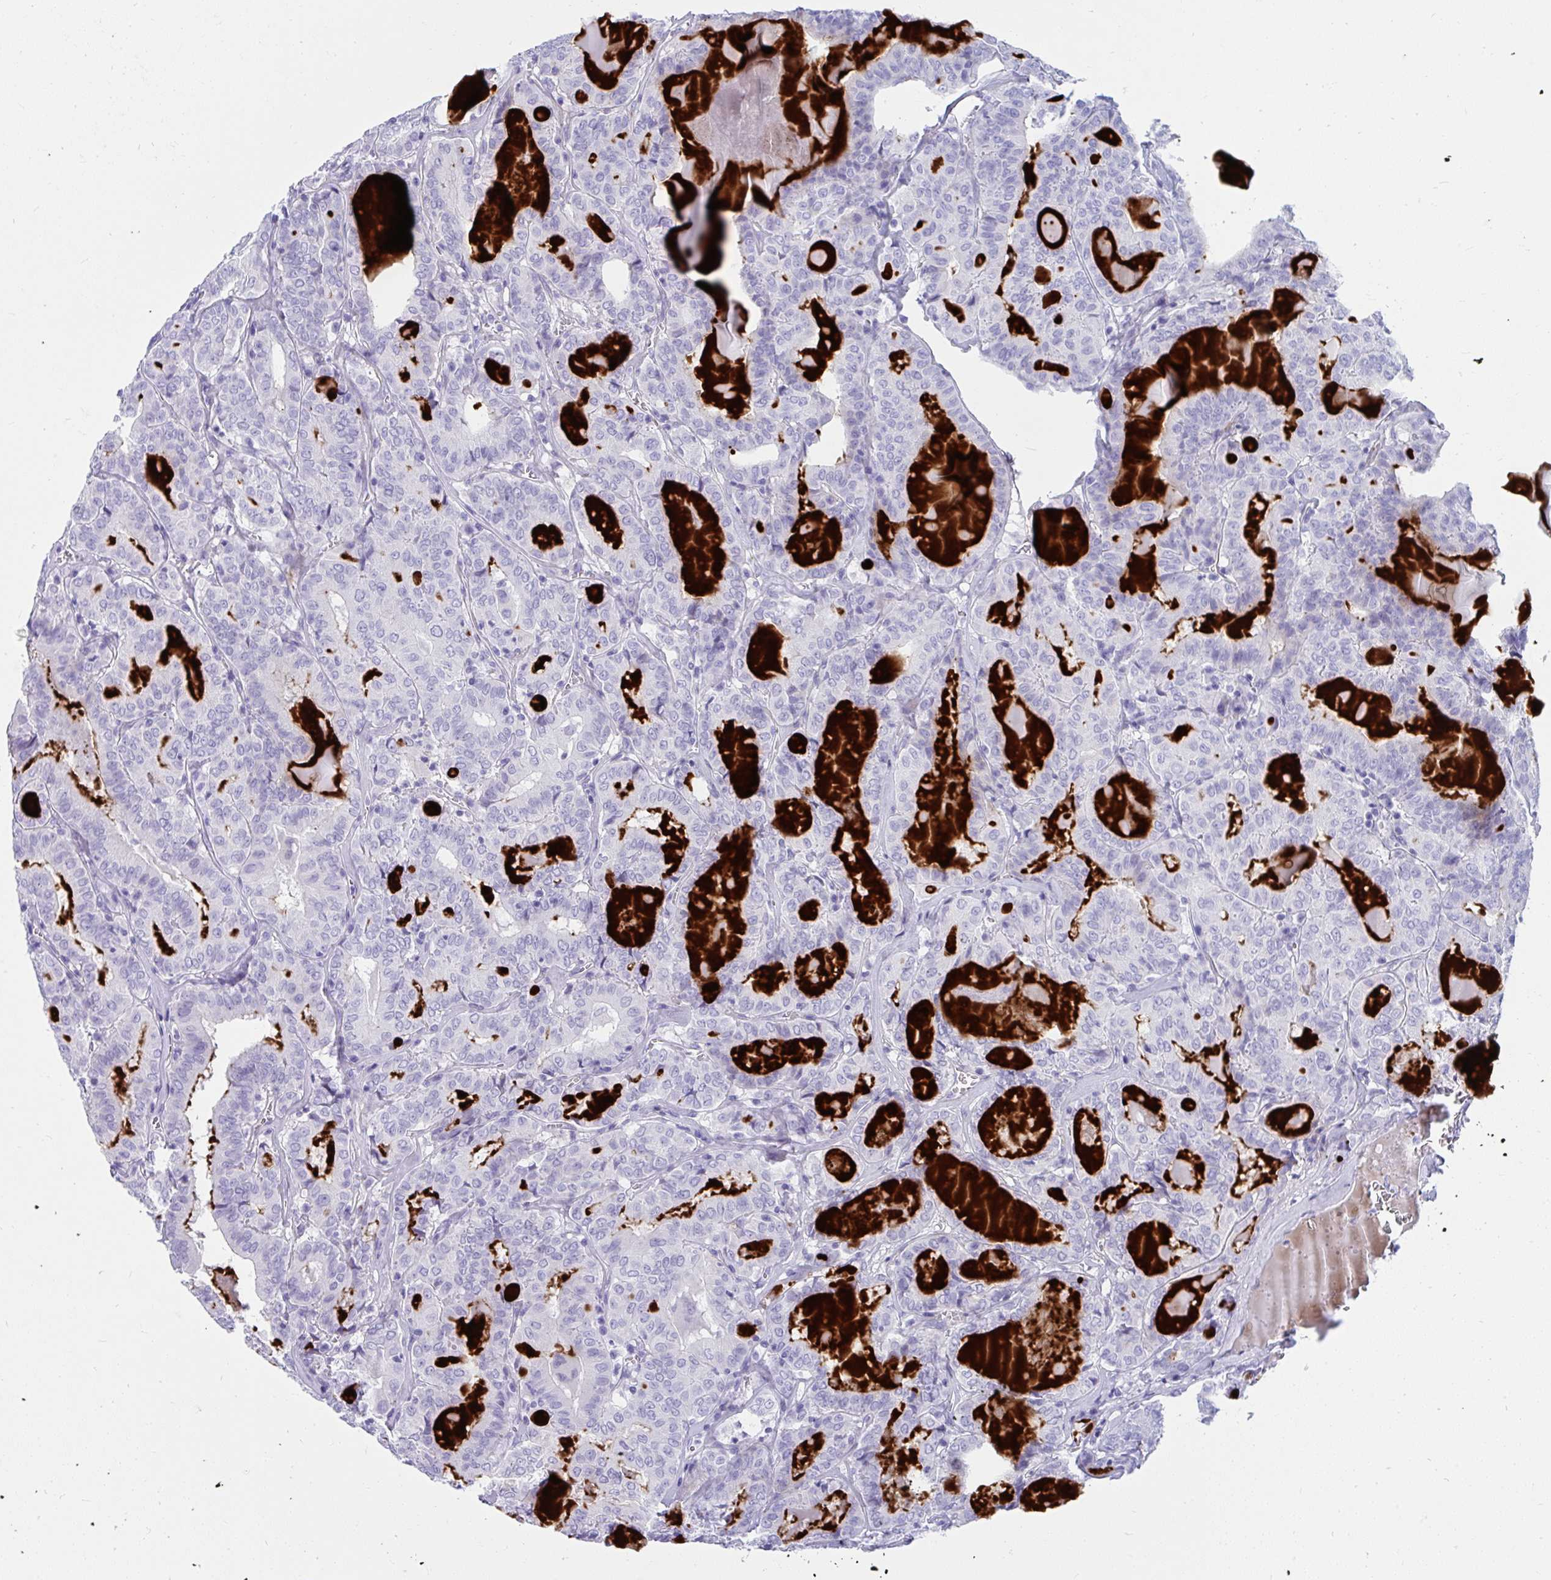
{"staining": {"intensity": "negative", "quantity": "none", "location": "none"}, "tissue": "thyroid cancer", "cell_type": "Tumor cells", "image_type": "cancer", "snomed": [{"axis": "morphology", "description": "Papillary adenocarcinoma, NOS"}, {"axis": "topography", "description": "Thyroid gland"}], "caption": "Immunohistochemical staining of human thyroid cancer displays no significant expression in tumor cells. The staining is performed using DAB (3,3'-diaminobenzidine) brown chromogen with nuclei counter-stained in using hematoxylin.", "gene": "GRXCR2", "patient": {"sex": "female", "age": 72}}